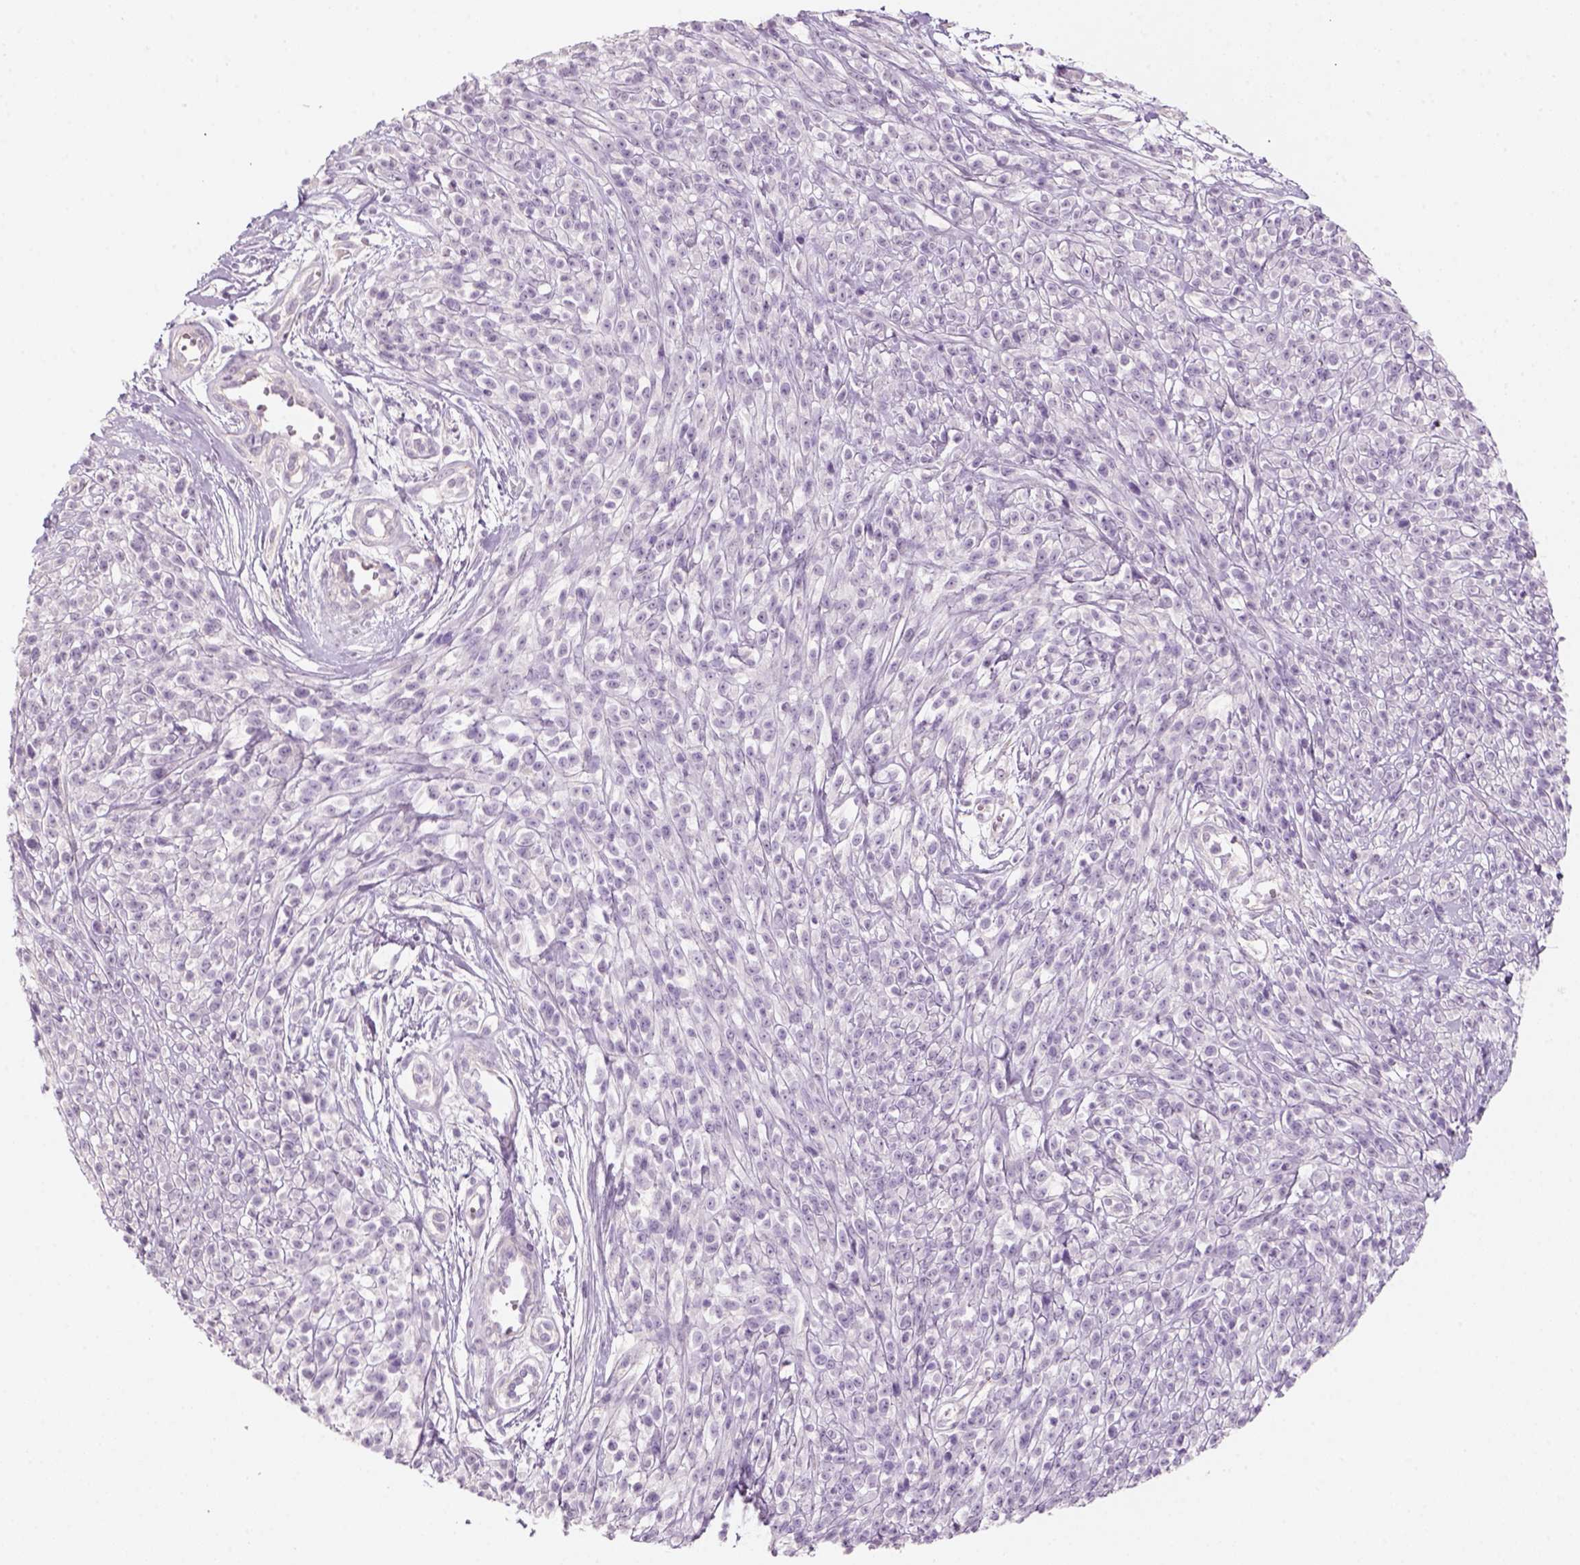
{"staining": {"intensity": "negative", "quantity": "none", "location": "none"}, "tissue": "melanoma", "cell_type": "Tumor cells", "image_type": "cancer", "snomed": [{"axis": "morphology", "description": "Malignant melanoma, NOS"}, {"axis": "topography", "description": "Skin"}, {"axis": "topography", "description": "Skin of trunk"}], "caption": "A high-resolution histopathology image shows immunohistochemistry (IHC) staining of melanoma, which reveals no significant positivity in tumor cells.", "gene": "KRT25", "patient": {"sex": "male", "age": 74}}